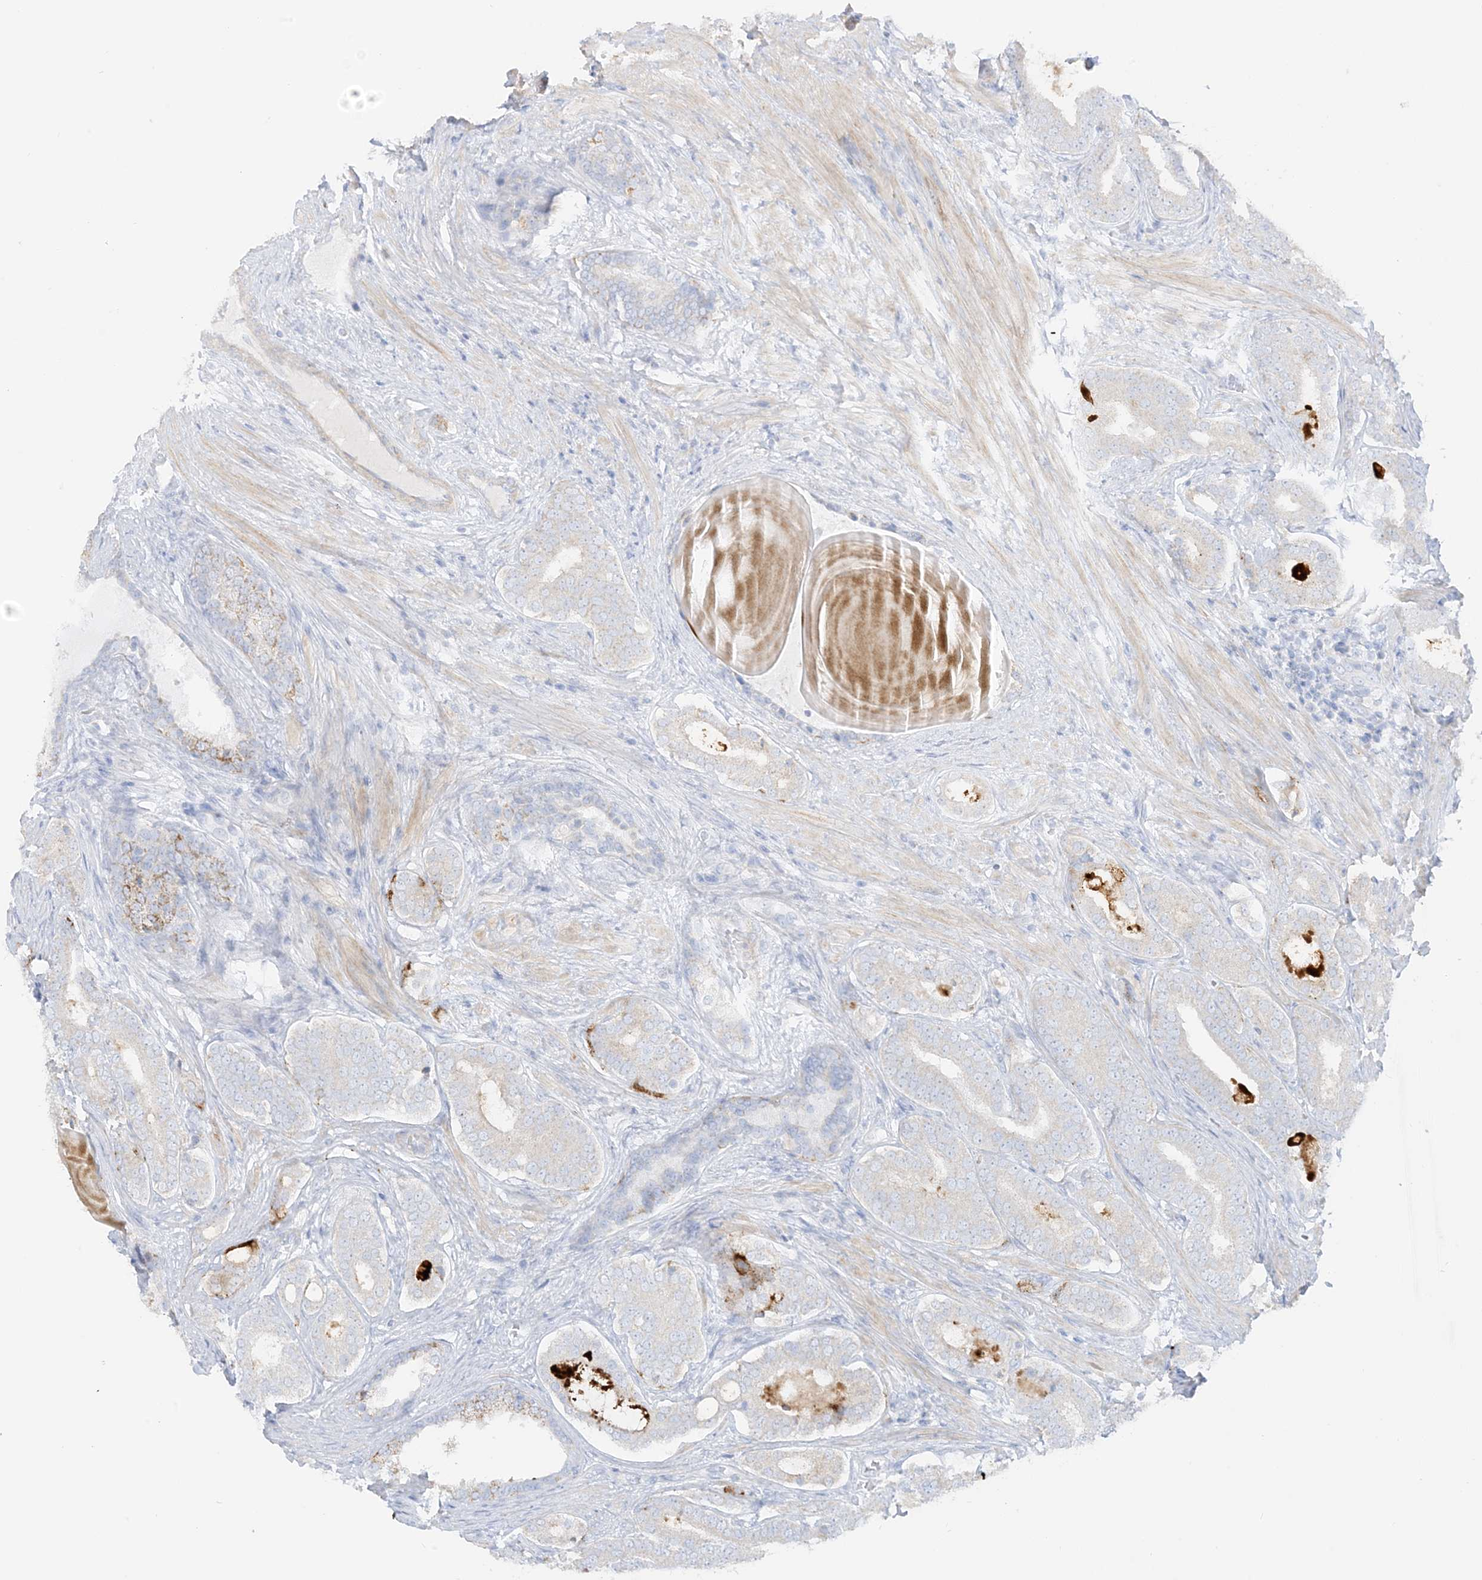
{"staining": {"intensity": "negative", "quantity": "none", "location": "none"}, "tissue": "prostate cancer", "cell_type": "Tumor cells", "image_type": "cancer", "snomed": [{"axis": "morphology", "description": "Adenocarcinoma, High grade"}, {"axis": "topography", "description": "Prostate"}], "caption": "The histopathology image demonstrates no significant expression in tumor cells of prostate adenocarcinoma (high-grade).", "gene": "SLC26A3", "patient": {"sex": "male", "age": 60}}